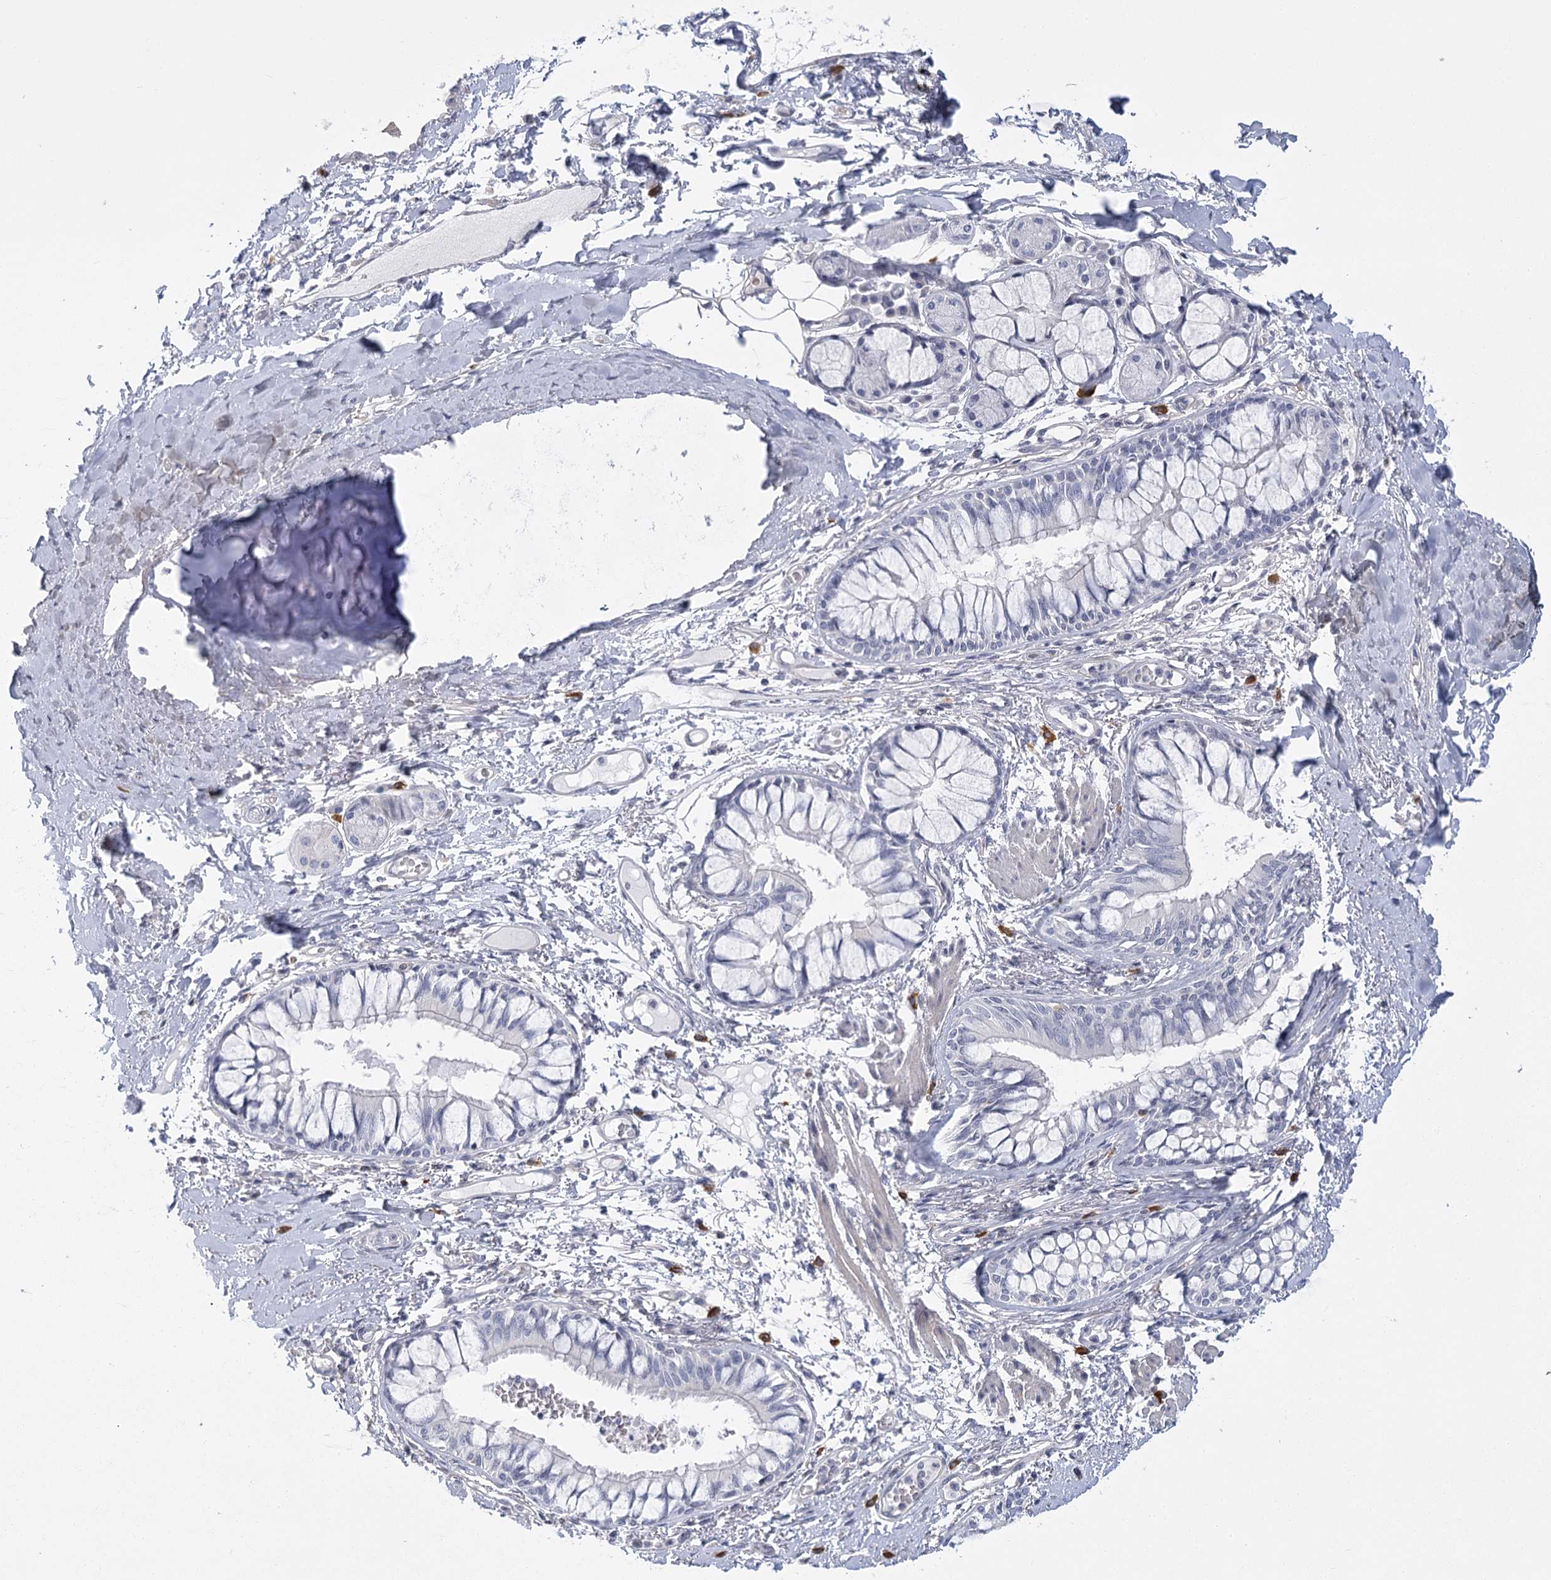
{"staining": {"intensity": "negative", "quantity": "none", "location": "none"}, "tissue": "adipose tissue", "cell_type": "Adipocytes", "image_type": "normal", "snomed": [{"axis": "morphology", "description": "Normal tissue, NOS"}, {"axis": "topography", "description": "Cartilage tissue"}, {"axis": "topography", "description": "Bronchus"}, {"axis": "topography", "description": "Lung"}, {"axis": "topography", "description": "Peripheral nerve tissue"}], "caption": "A high-resolution histopathology image shows immunohistochemistry staining of normal adipose tissue, which exhibits no significant expression in adipocytes. The staining is performed using DAB (3,3'-diaminobenzidine) brown chromogen with nuclei counter-stained in using hematoxylin.", "gene": "FAM76B", "patient": {"sex": "female", "age": 49}}